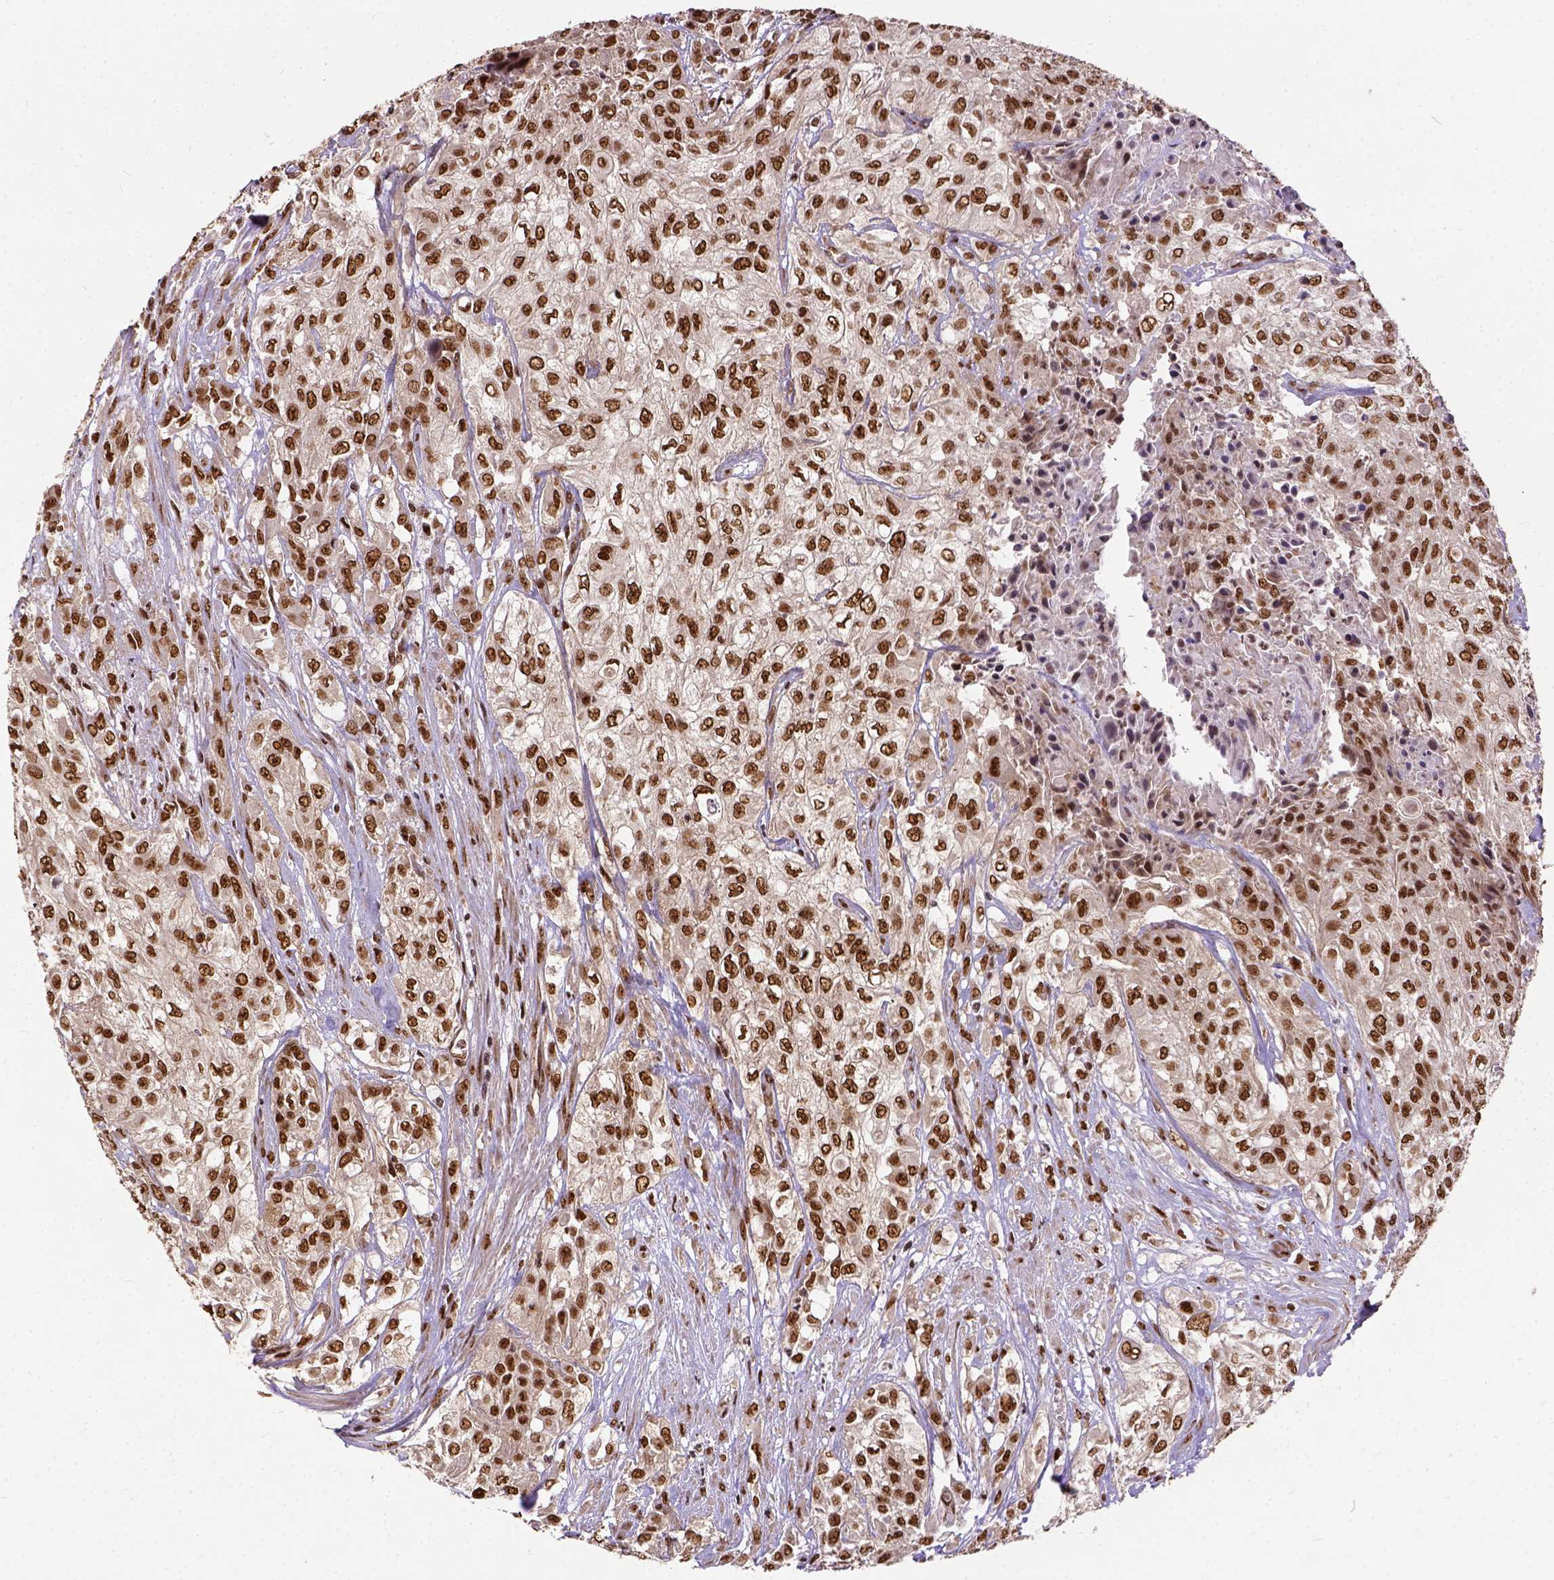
{"staining": {"intensity": "moderate", "quantity": ">75%", "location": "nuclear"}, "tissue": "urothelial cancer", "cell_type": "Tumor cells", "image_type": "cancer", "snomed": [{"axis": "morphology", "description": "Urothelial carcinoma, High grade"}, {"axis": "topography", "description": "Urinary bladder"}], "caption": "About >75% of tumor cells in urothelial carcinoma (high-grade) reveal moderate nuclear protein positivity as visualized by brown immunohistochemical staining.", "gene": "NACC1", "patient": {"sex": "male", "age": 57}}